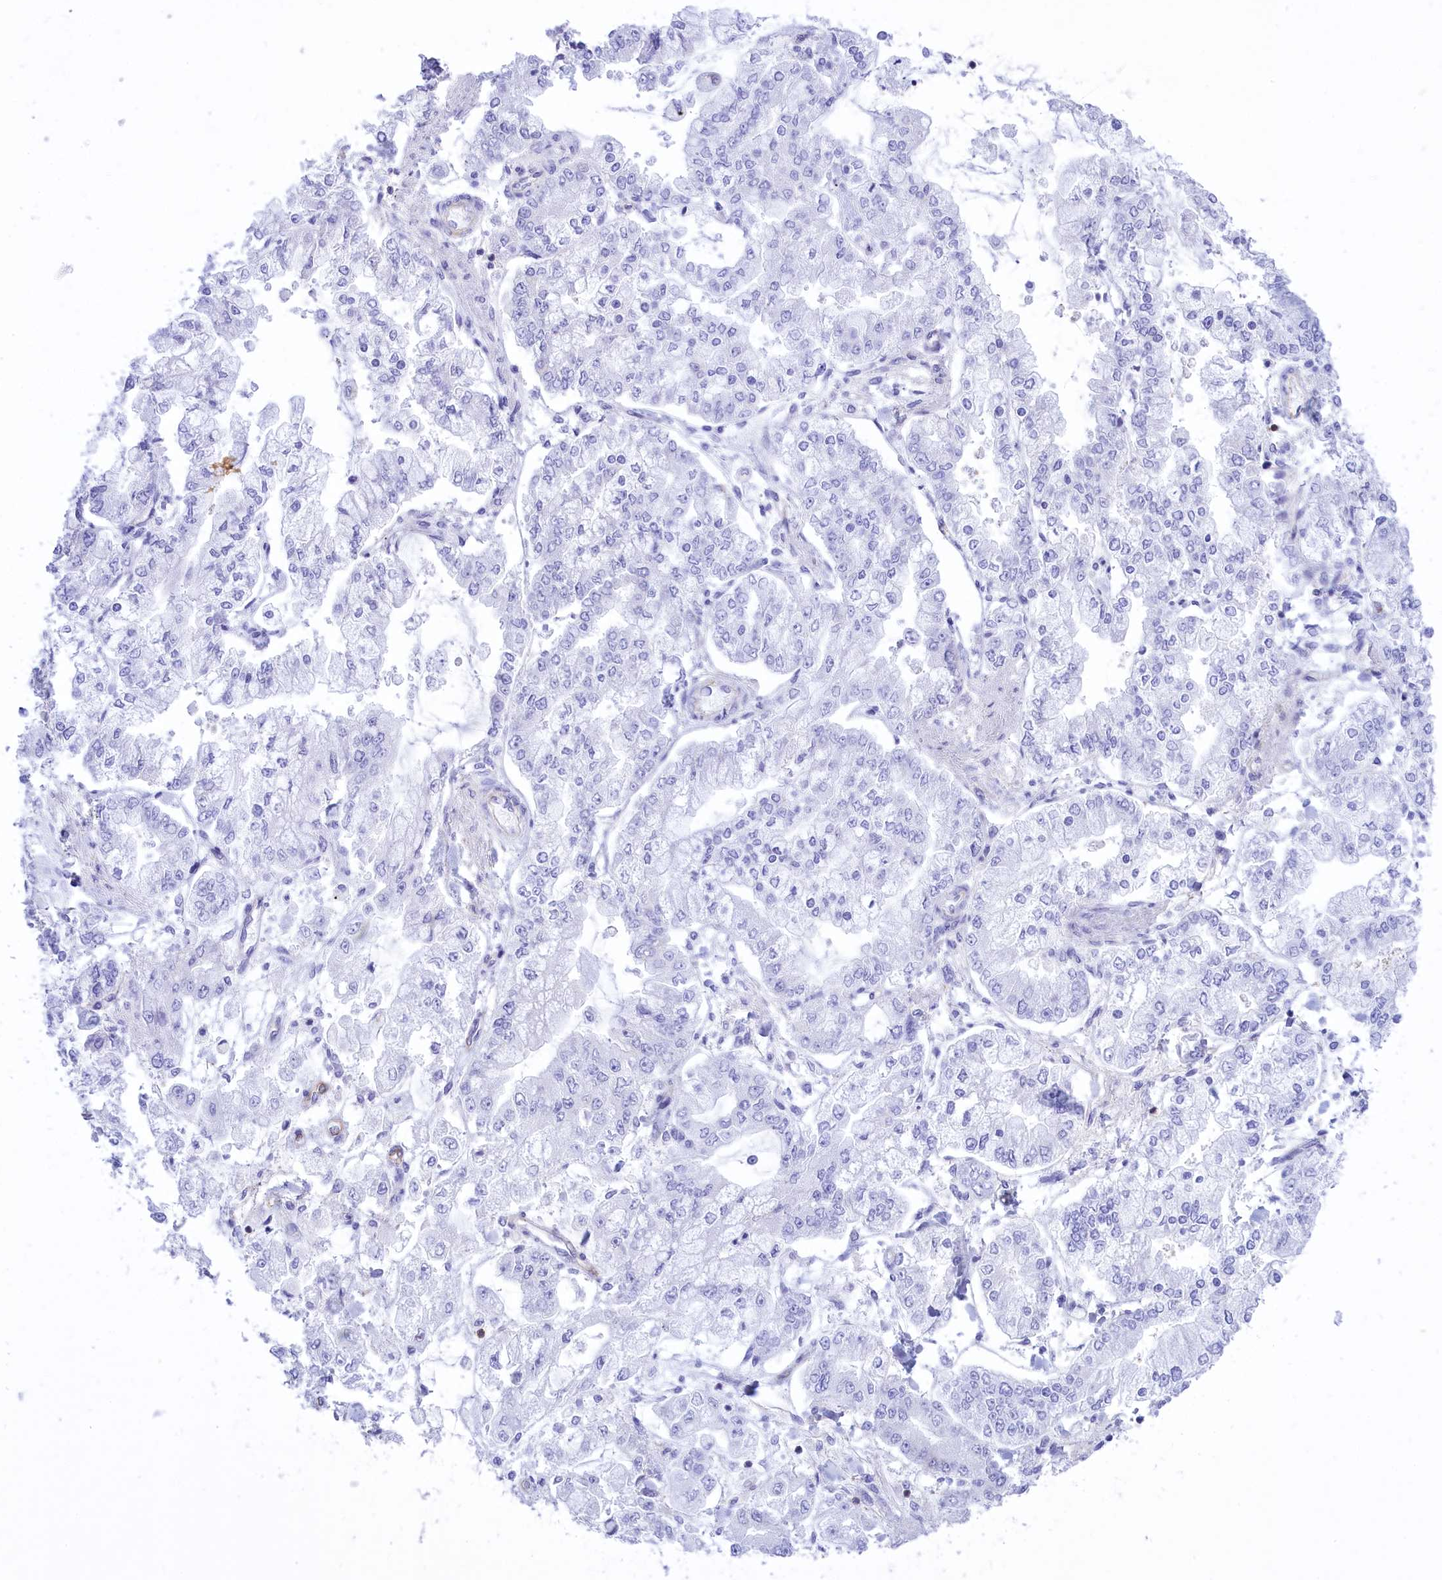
{"staining": {"intensity": "negative", "quantity": "none", "location": "none"}, "tissue": "stomach cancer", "cell_type": "Tumor cells", "image_type": "cancer", "snomed": [{"axis": "morphology", "description": "Normal tissue, NOS"}, {"axis": "morphology", "description": "Adenocarcinoma, NOS"}, {"axis": "topography", "description": "Stomach, upper"}, {"axis": "topography", "description": "Stomach"}], "caption": "The photomicrograph shows no staining of tumor cells in stomach cancer. (DAB (3,3'-diaminobenzidine) immunohistochemistry (IHC) with hematoxylin counter stain).", "gene": "SEPTIN9", "patient": {"sex": "male", "age": 76}}